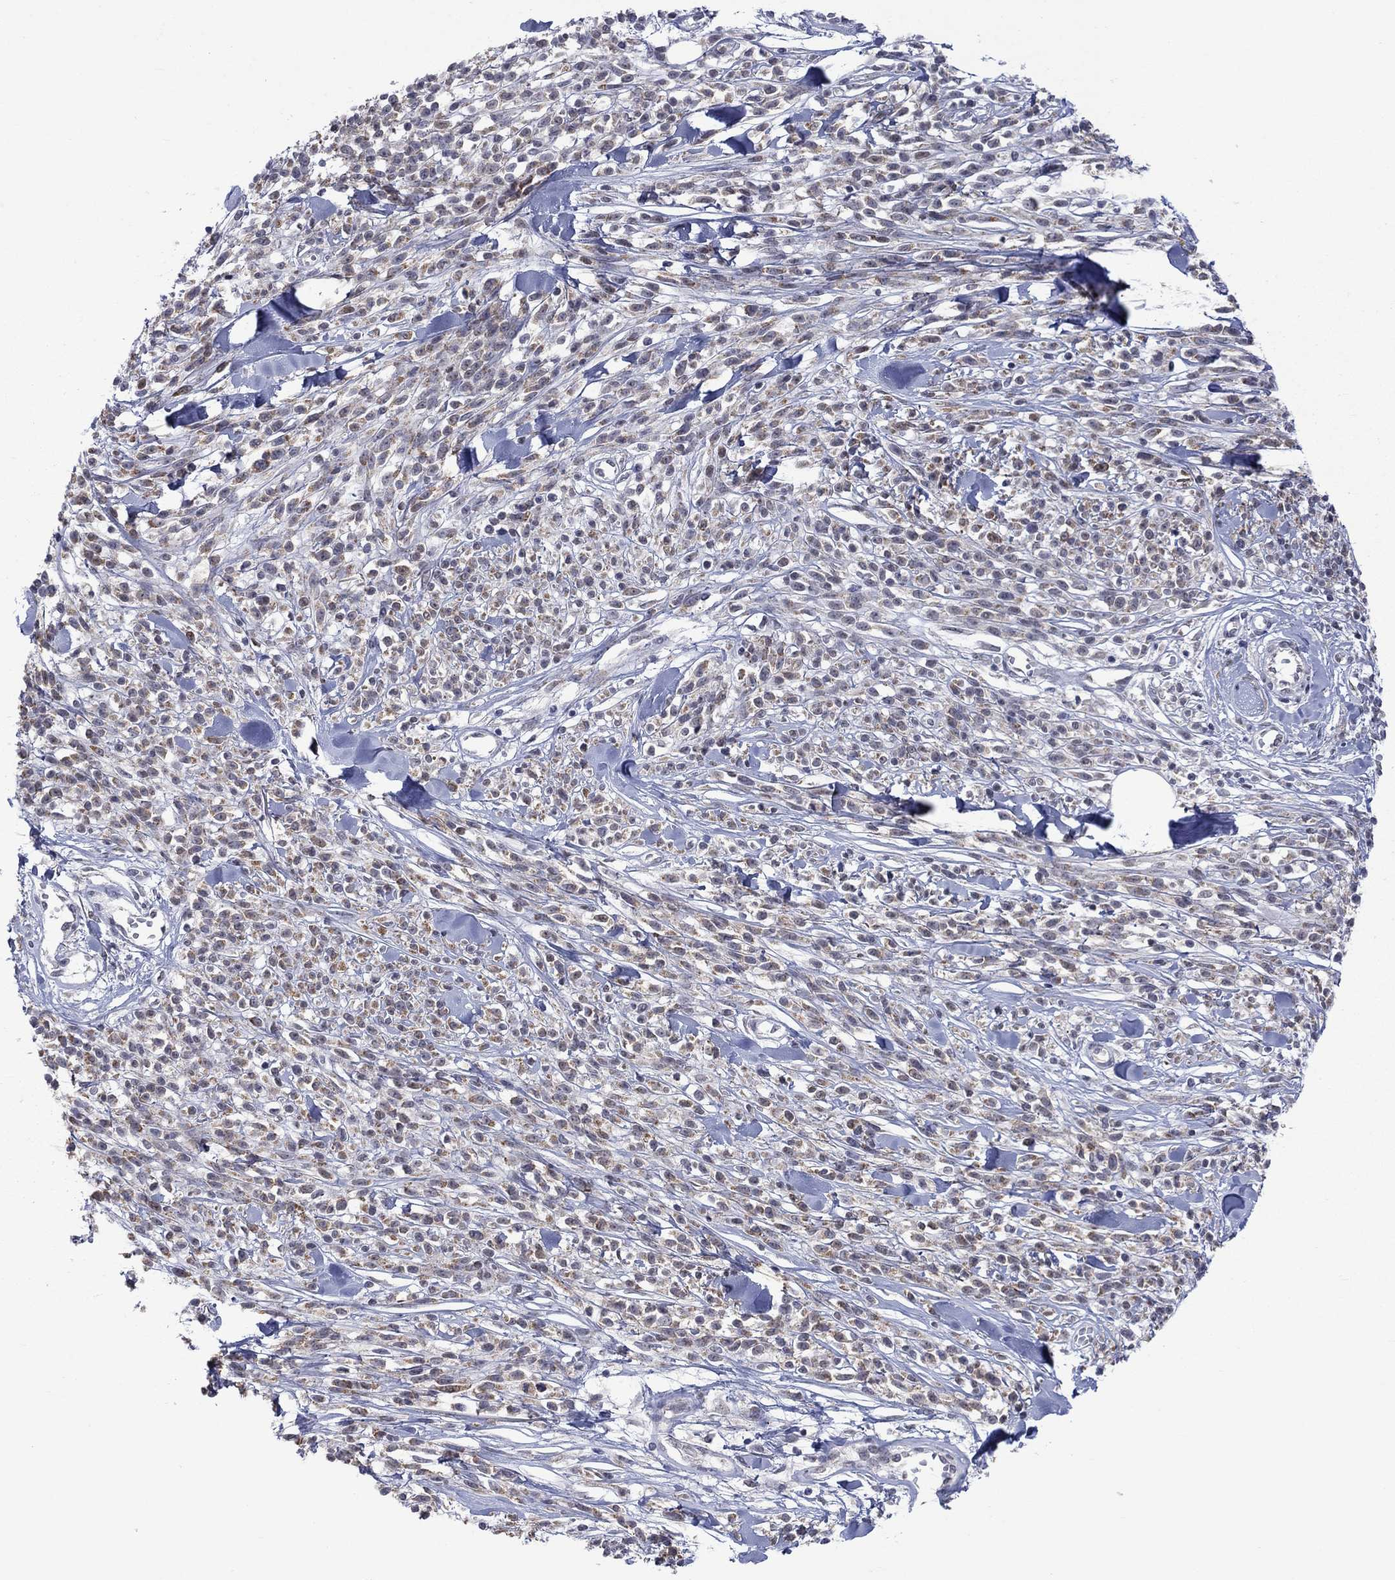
{"staining": {"intensity": "weak", "quantity": "<25%", "location": "cytoplasmic/membranous"}, "tissue": "melanoma", "cell_type": "Tumor cells", "image_type": "cancer", "snomed": [{"axis": "morphology", "description": "Malignant melanoma, NOS"}, {"axis": "topography", "description": "Skin"}, {"axis": "topography", "description": "Skin of trunk"}], "caption": "Malignant melanoma stained for a protein using immunohistochemistry displays no expression tumor cells.", "gene": "KCNJ16", "patient": {"sex": "male", "age": 74}}